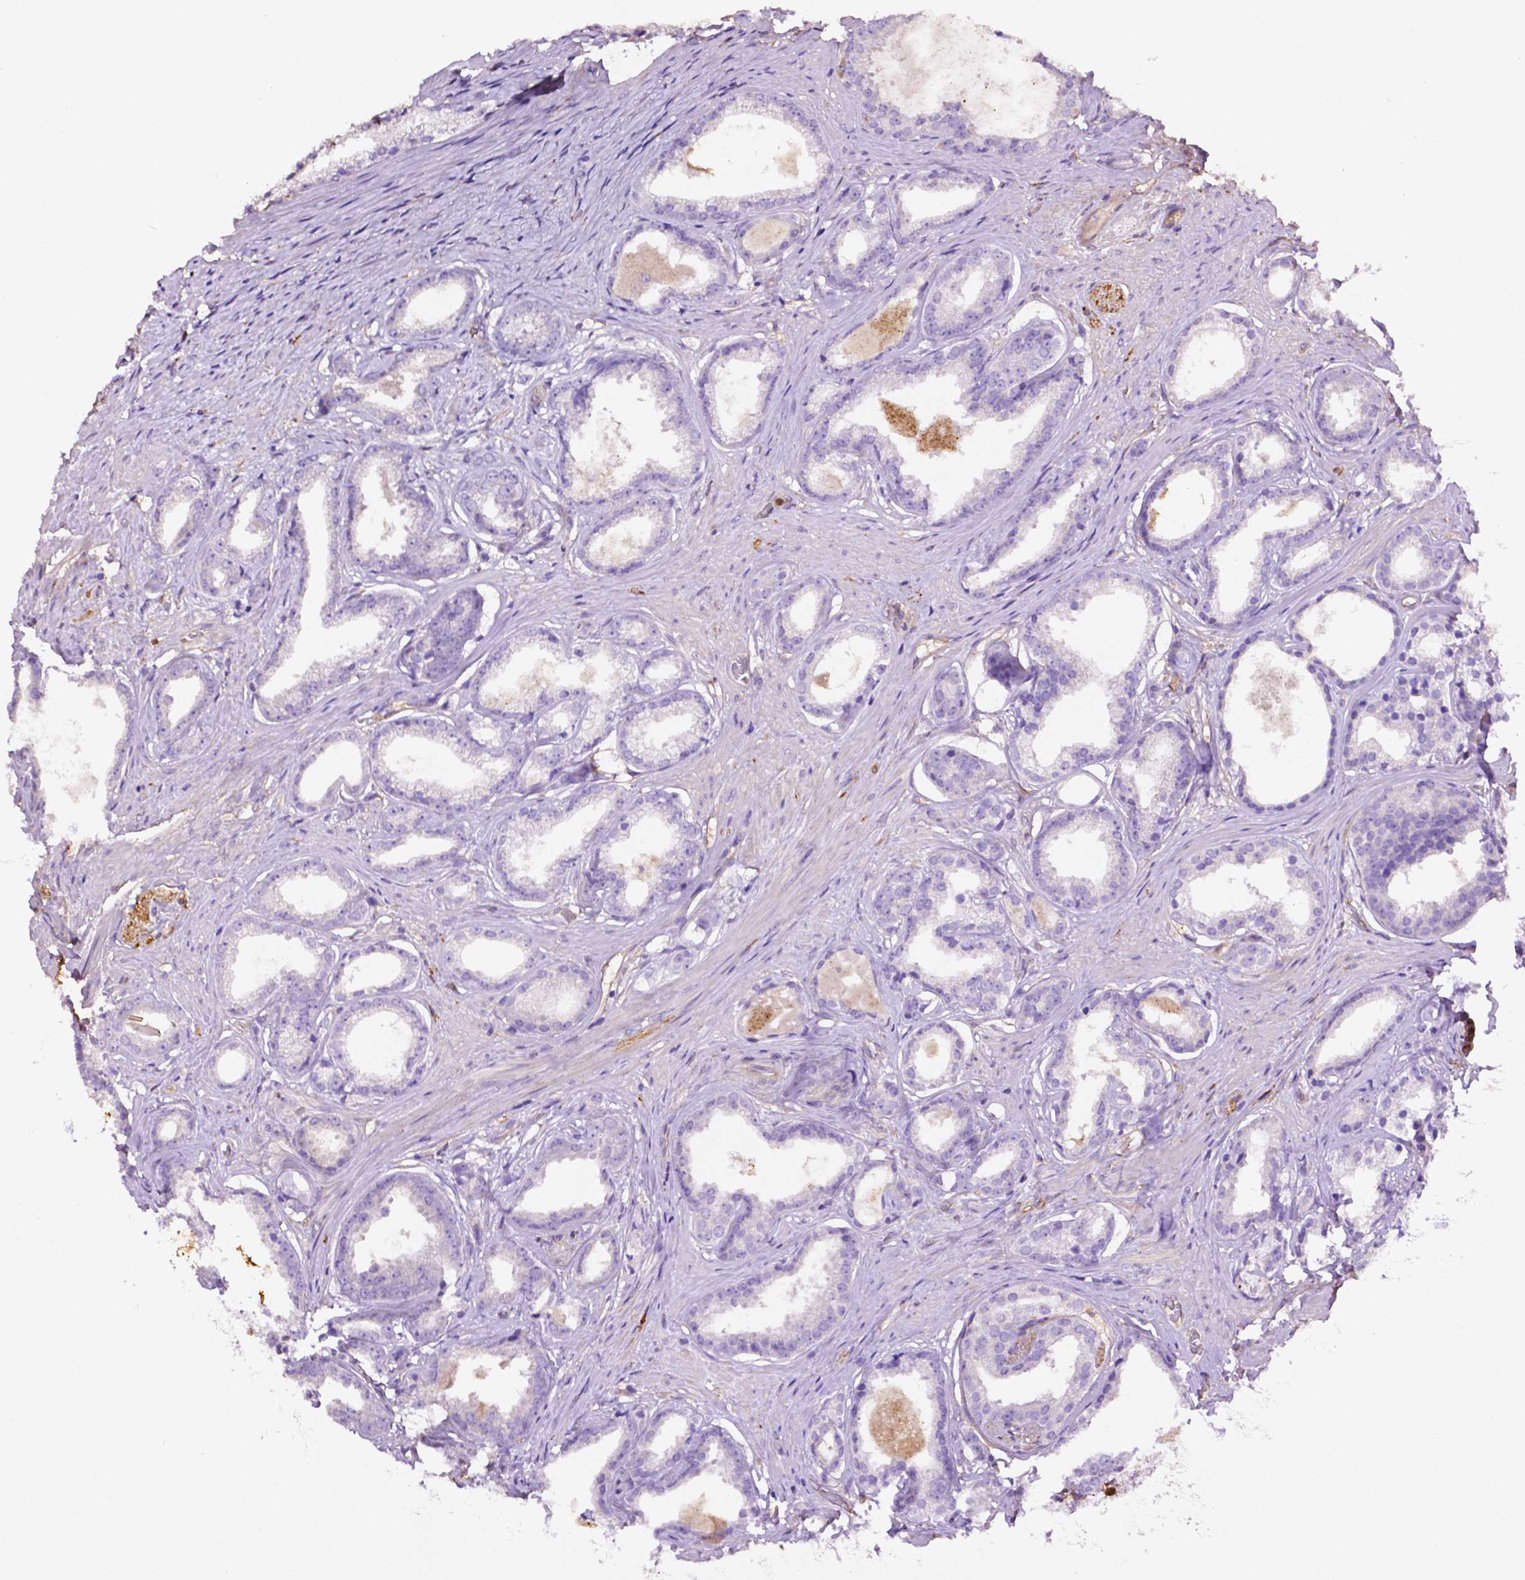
{"staining": {"intensity": "negative", "quantity": "none", "location": "none"}, "tissue": "prostate cancer", "cell_type": "Tumor cells", "image_type": "cancer", "snomed": [{"axis": "morphology", "description": "Adenocarcinoma, Low grade"}, {"axis": "topography", "description": "Prostate"}], "caption": "IHC of low-grade adenocarcinoma (prostate) shows no staining in tumor cells.", "gene": "GDPD5", "patient": {"sex": "male", "age": 65}}